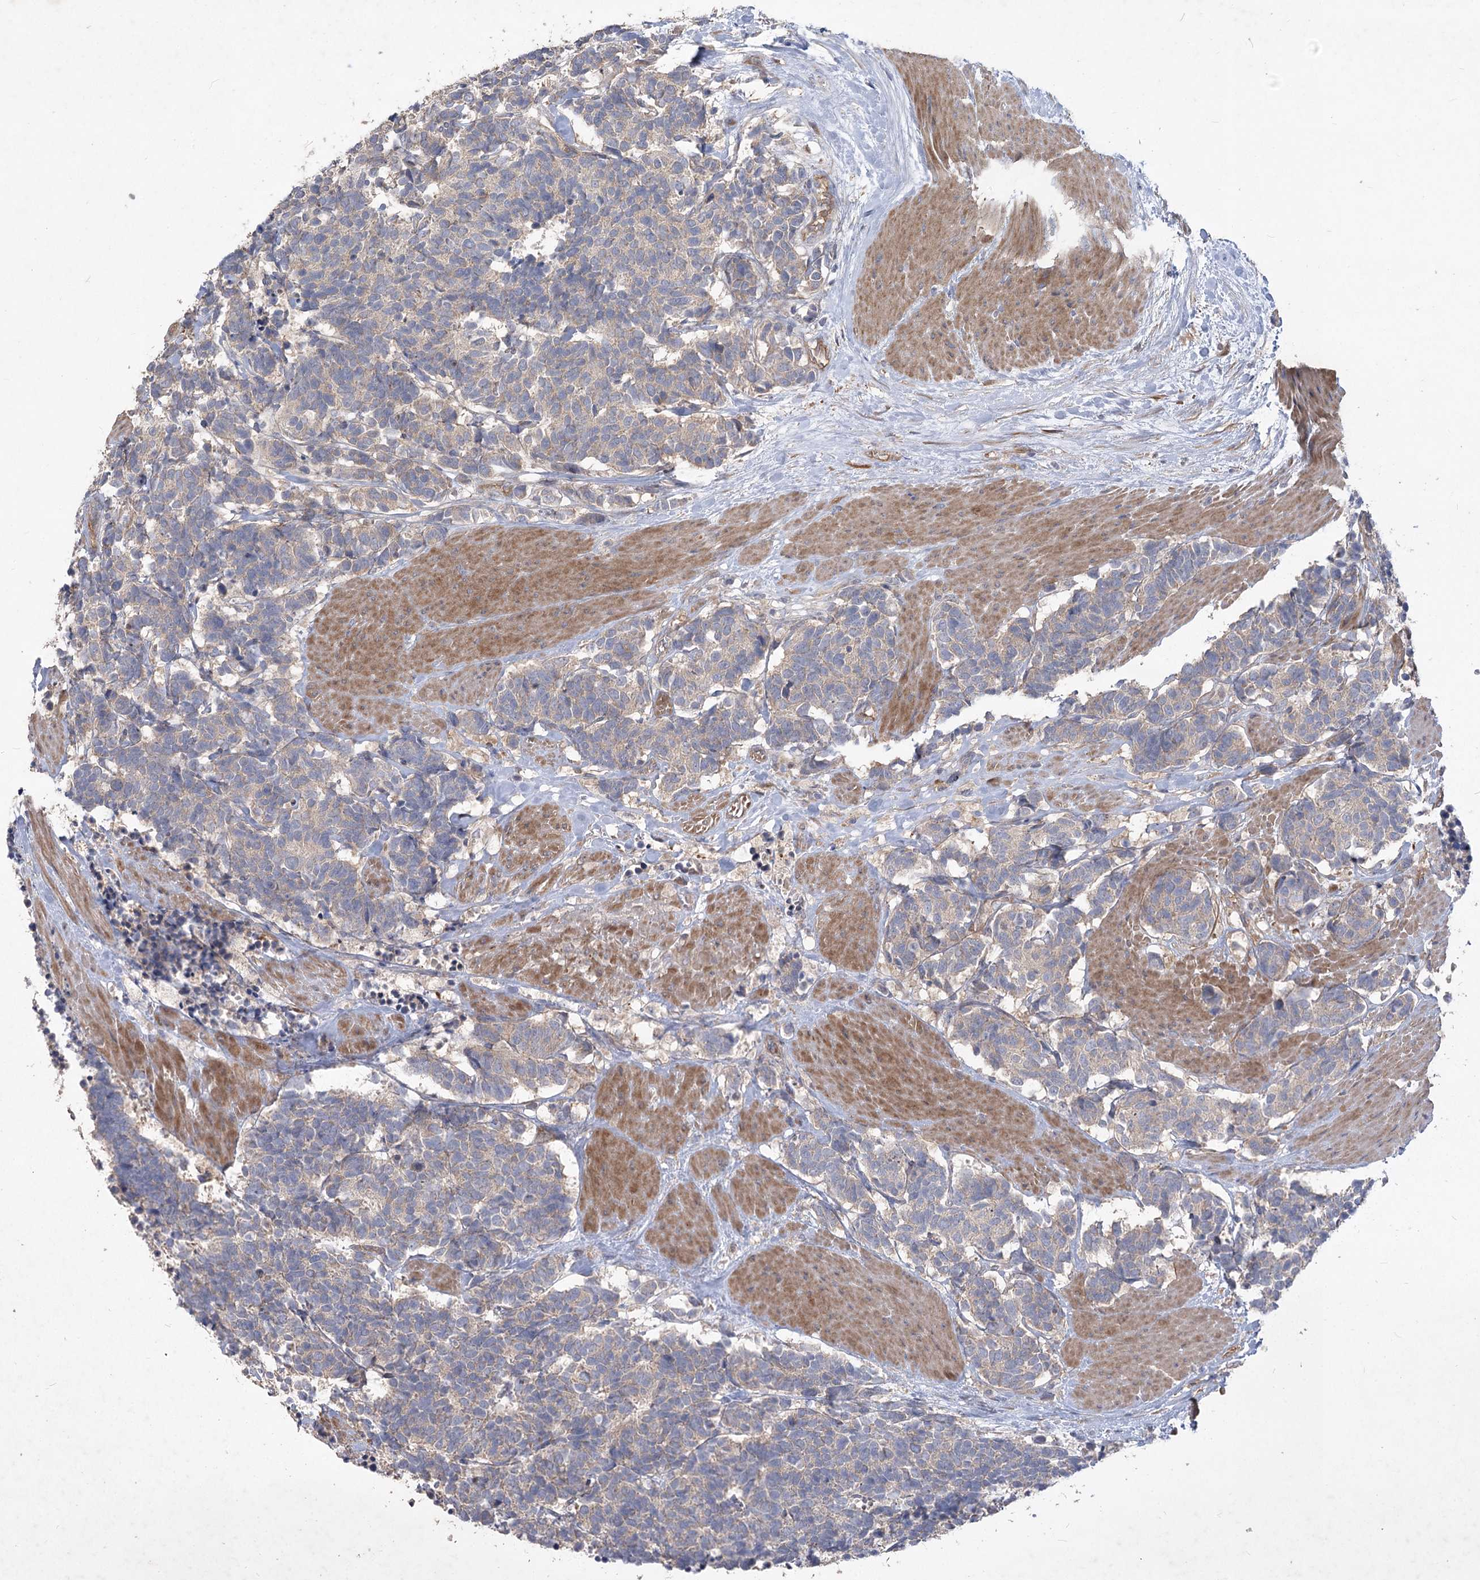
{"staining": {"intensity": "weak", "quantity": "<25%", "location": "cytoplasmic/membranous"}, "tissue": "carcinoid", "cell_type": "Tumor cells", "image_type": "cancer", "snomed": [{"axis": "morphology", "description": "Carcinoma, NOS"}, {"axis": "morphology", "description": "Carcinoid, malignant, NOS"}, {"axis": "topography", "description": "Urinary bladder"}], "caption": "IHC histopathology image of neoplastic tissue: carcinoid stained with DAB displays no significant protein expression in tumor cells.", "gene": "RIN2", "patient": {"sex": "male", "age": 57}}